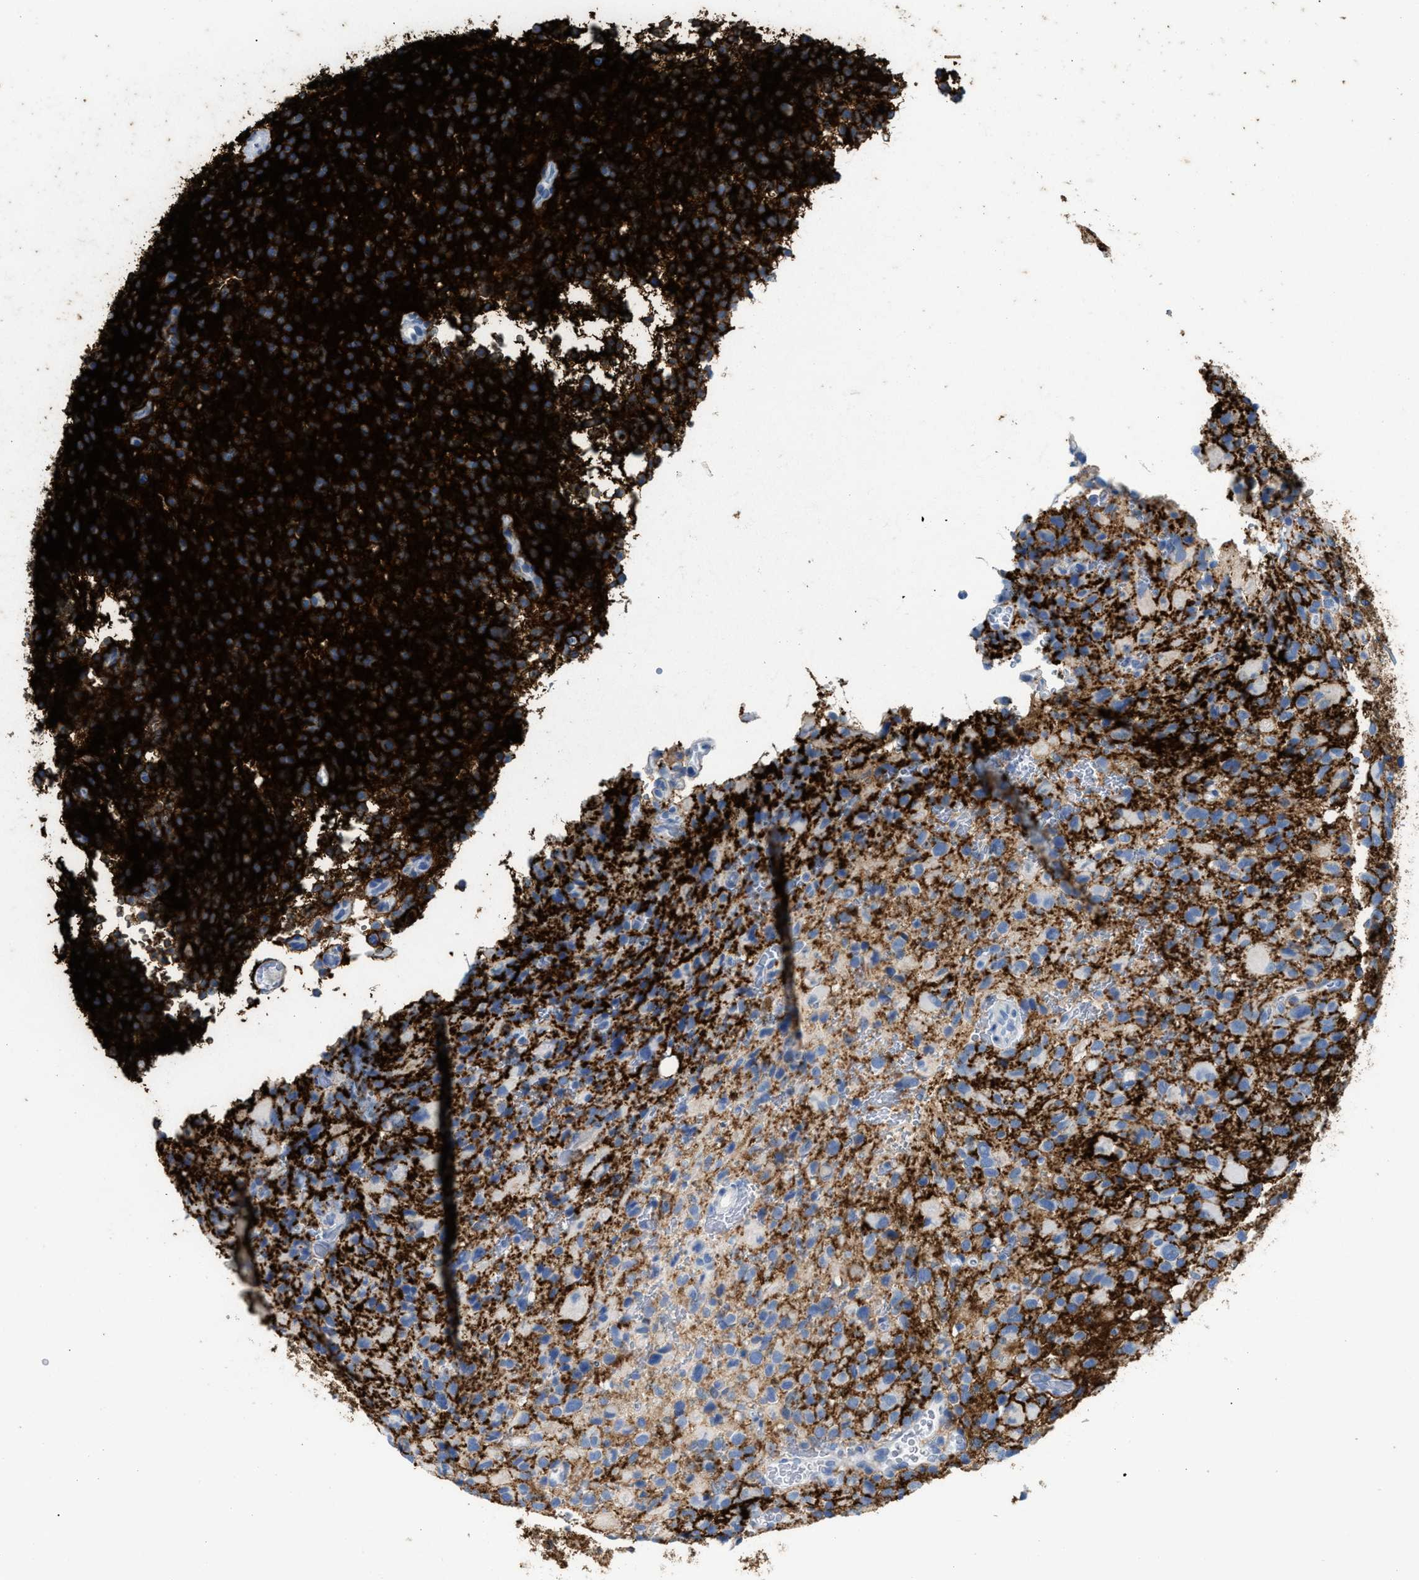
{"staining": {"intensity": "negative", "quantity": "none", "location": "none"}, "tissue": "glioma", "cell_type": "Tumor cells", "image_type": "cancer", "snomed": [{"axis": "morphology", "description": "Glioma, malignant, High grade"}, {"axis": "topography", "description": "Brain"}], "caption": "Malignant glioma (high-grade) was stained to show a protein in brown. There is no significant positivity in tumor cells.", "gene": "TNR", "patient": {"sex": "male", "age": 48}}